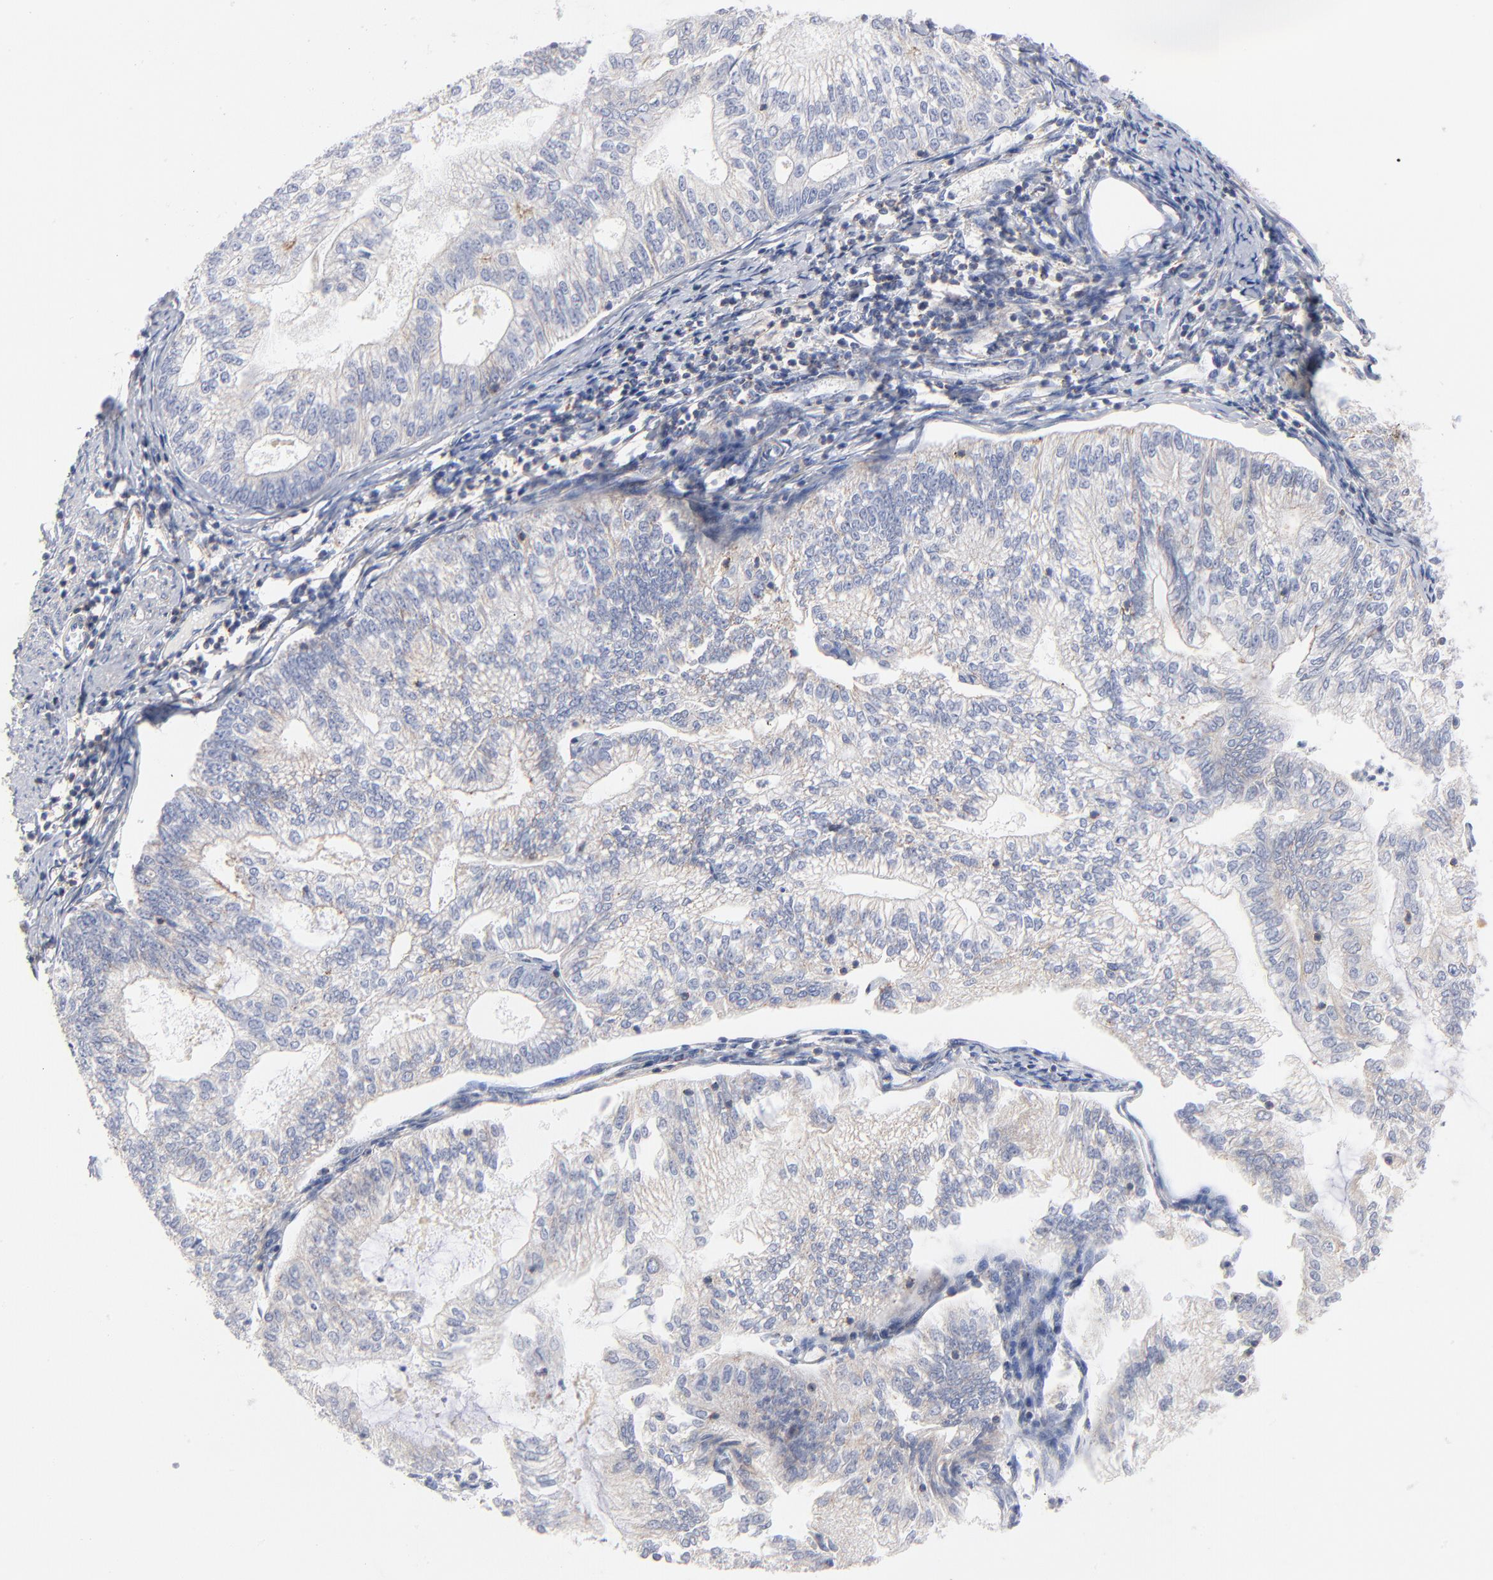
{"staining": {"intensity": "negative", "quantity": "none", "location": "none"}, "tissue": "endometrial cancer", "cell_type": "Tumor cells", "image_type": "cancer", "snomed": [{"axis": "morphology", "description": "Adenocarcinoma, NOS"}, {"axis": "topography", "description": "Endometrium"}], "caption": "The immunohistochemistry photomicrograph has no significant expression in tumor cells of endometrial adenocarcinoma tissue.", "gene": "SEPTIN6", "patient": {"sex": "female", "age": 69}}